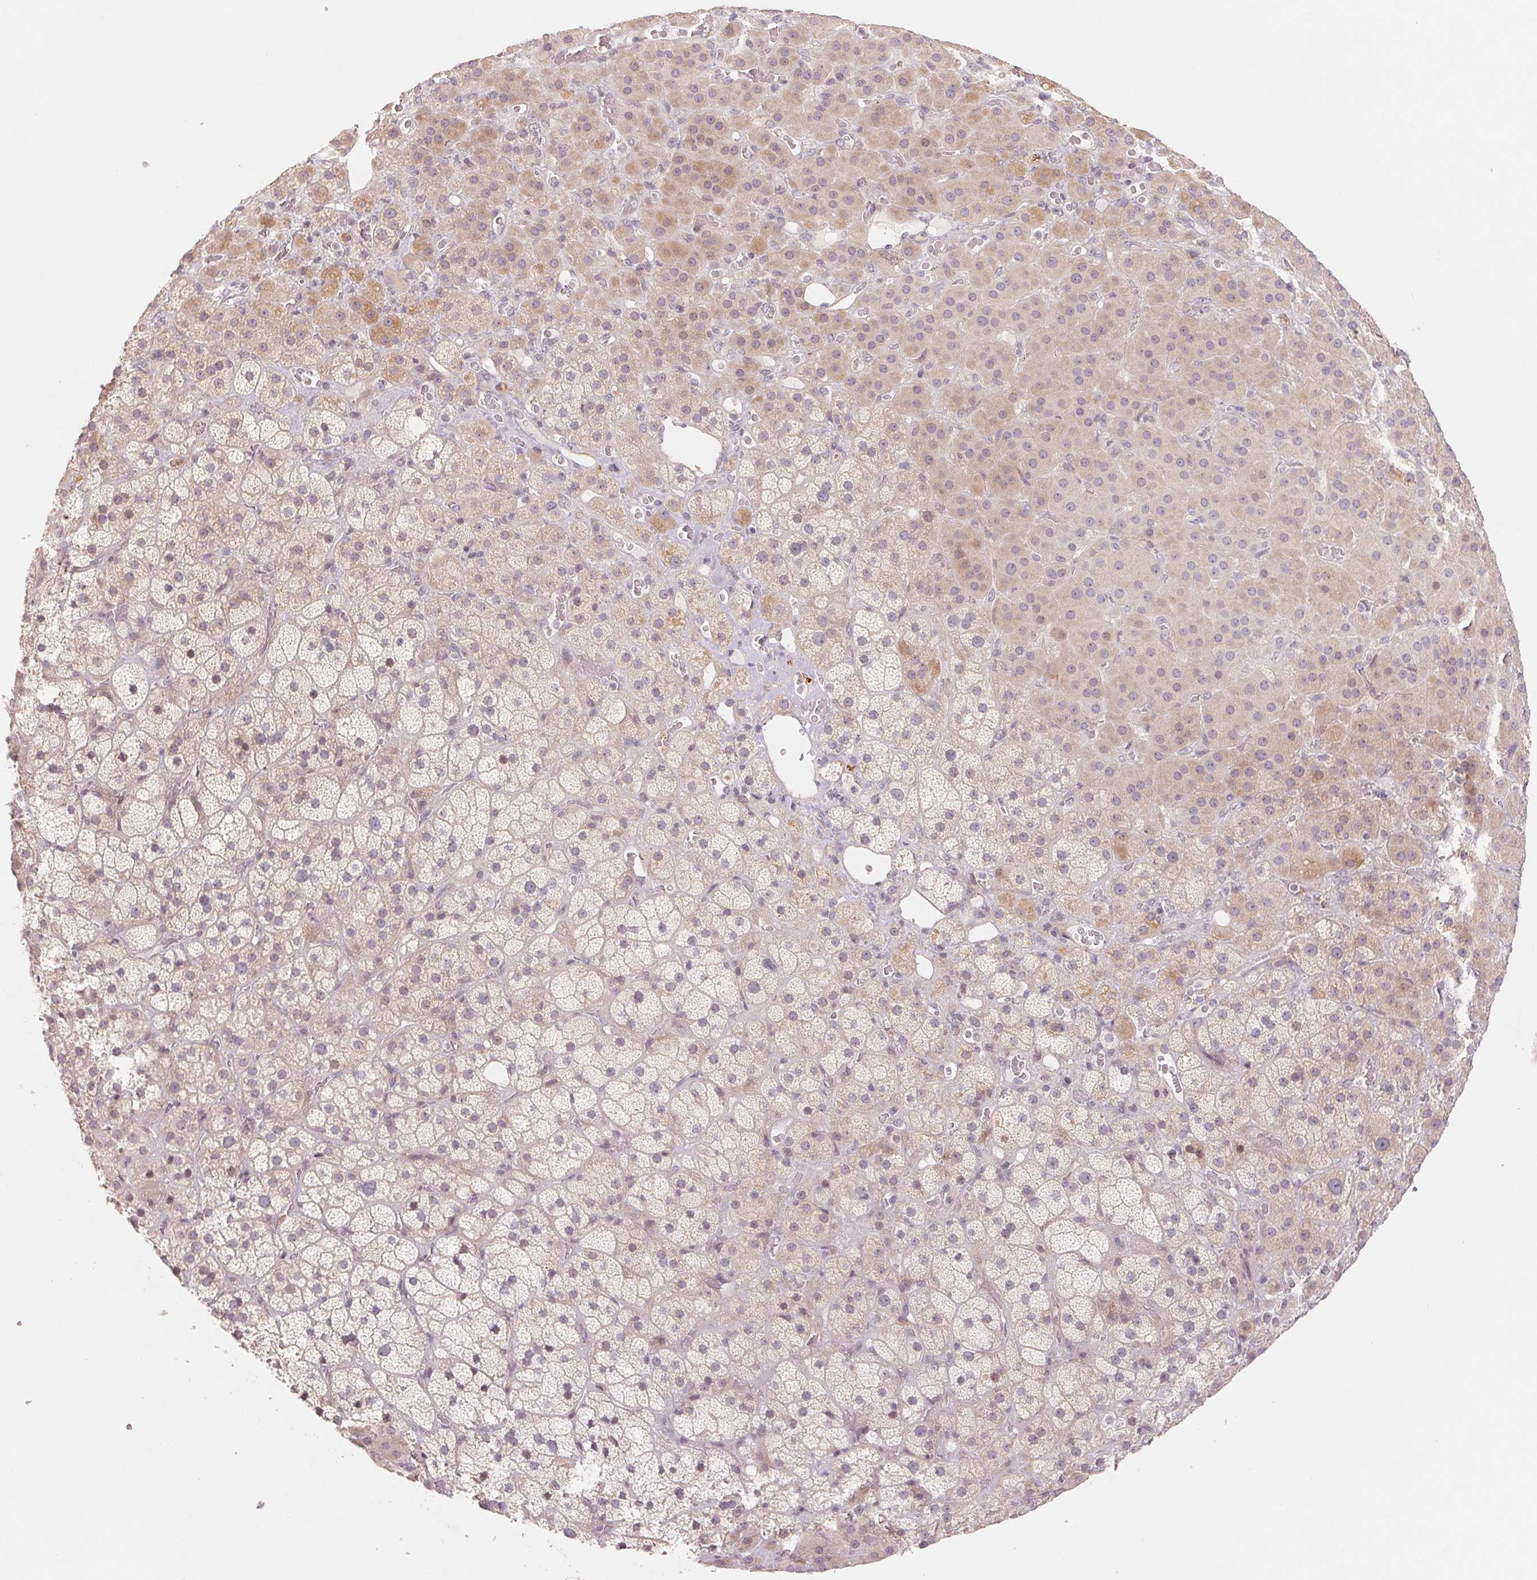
{"staining": {"intensity": "negative", "quantity": "none", "location": "none"}, "tissue": "adrenal gland", "cell_type": "Glandular cells", "image_type": "normal", "snomed": [{"axis": "morphology", "description": "Normal tissue, NOS"}, {"axis": "topography", "description": "Adrenal gland"}], "caption": "A photomicrograph of human adrenal gland is negative for staining in glandular cells. The staining is performed using DAB brown chromogen with nuclei counter-stained in using hematoxylin.", "gene": "DENND2C", "patient": {"sex": "male", "age": 57}}